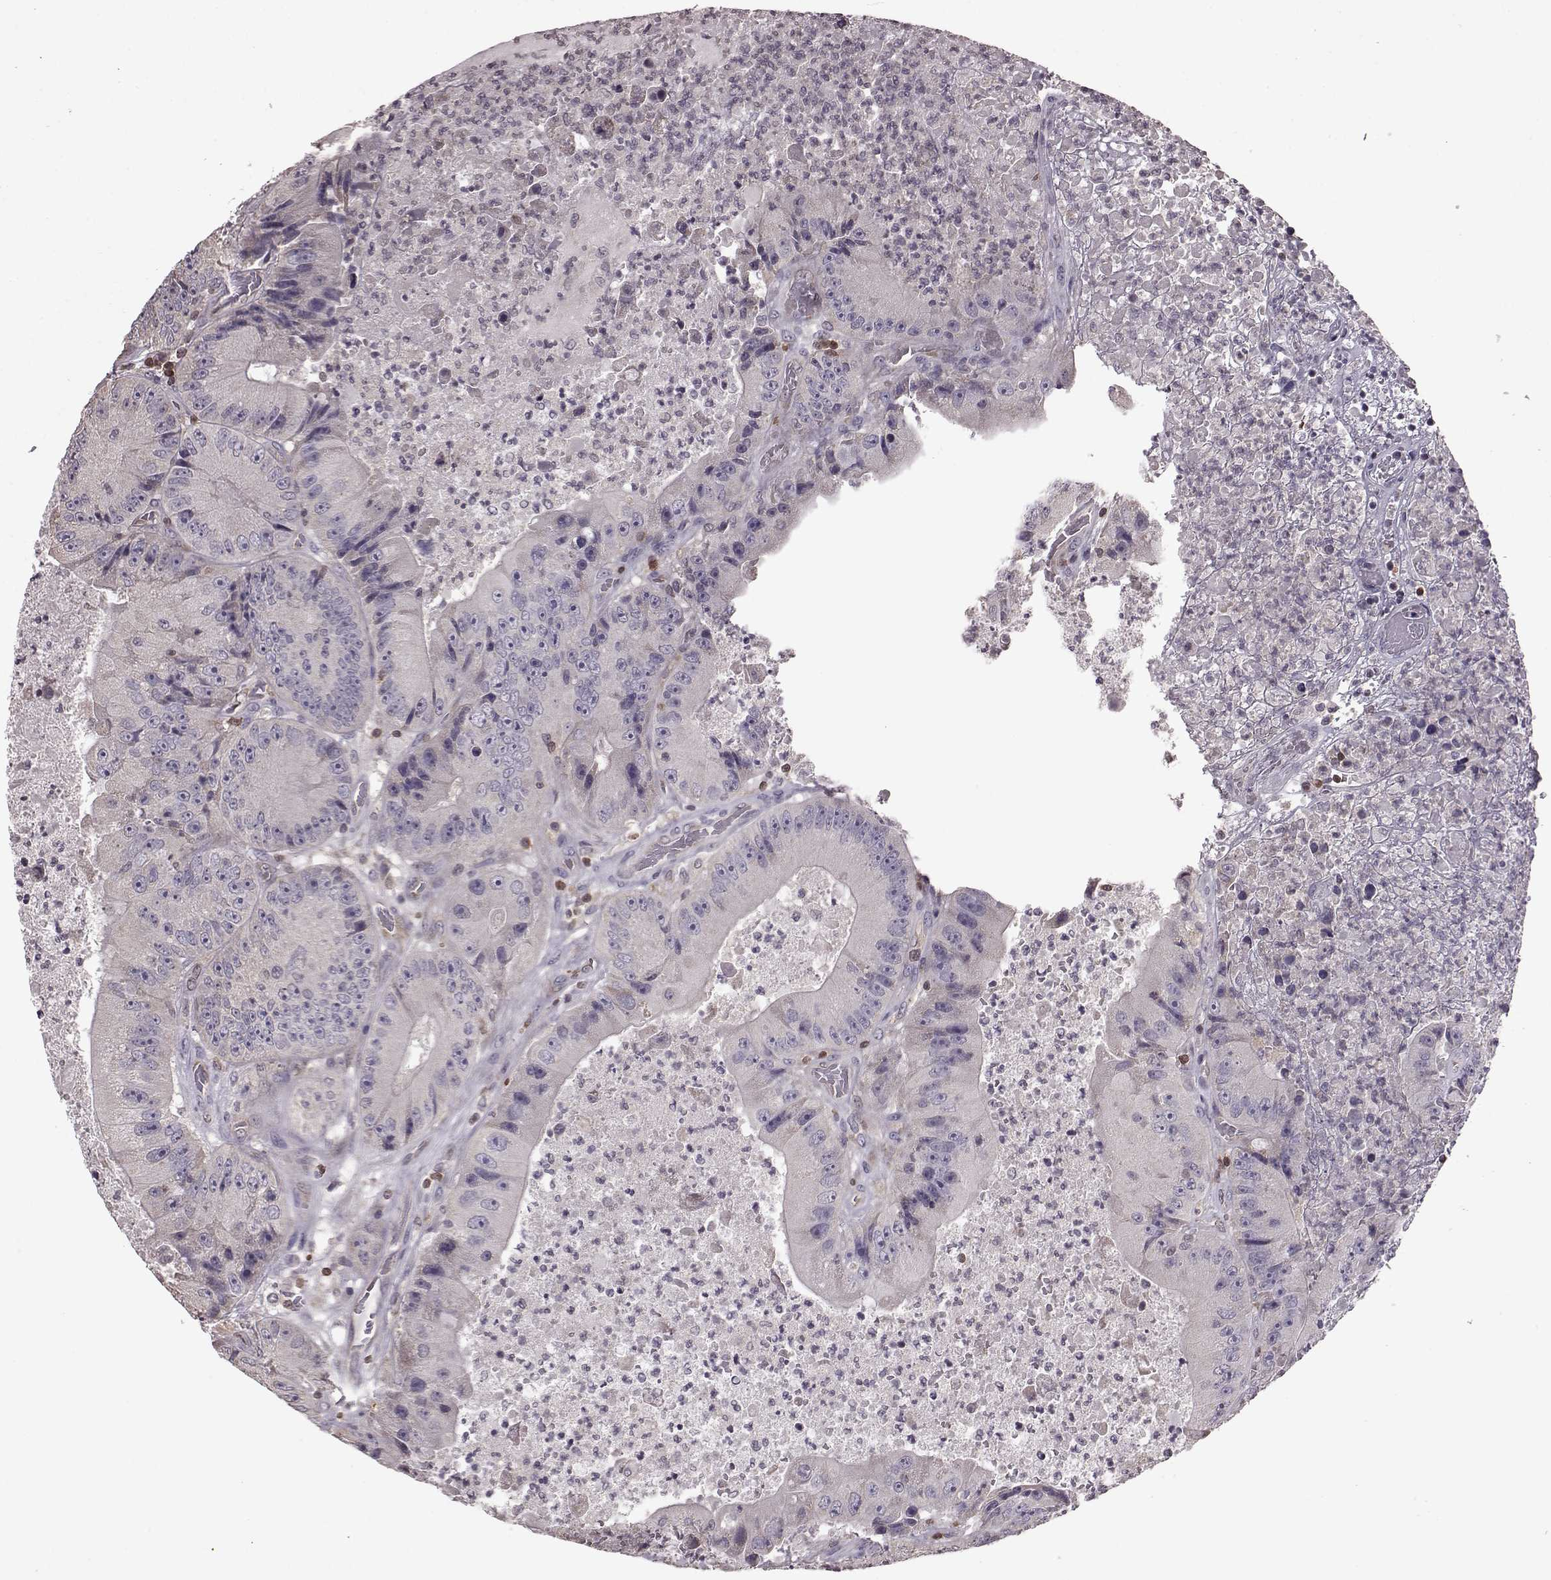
{"staining": {"intensity": "negative", "quantity": "none", "location": "none"}, "tissue": "colorectal cancer", "cell_type": "Tumor cells", "image_type": "cancer", "snomed": [{"axis": "morphology", "description": "Adenocarcinoma, NOS"}, {"axis": "topography", "description": "Colon"}], "caption": "An immunohistochemistry (IHC) image of colorectal cancer is shown. There is no staining in tumor cells of colorectal cancer. The staining was performed using DAB to visualize the protein expression in brown, while the nuclei were stained in blue with hematoxylin (Magnification: 20x).", "gene": "CDC42SE1", "patient": {"sex": "female", "age": 86}}